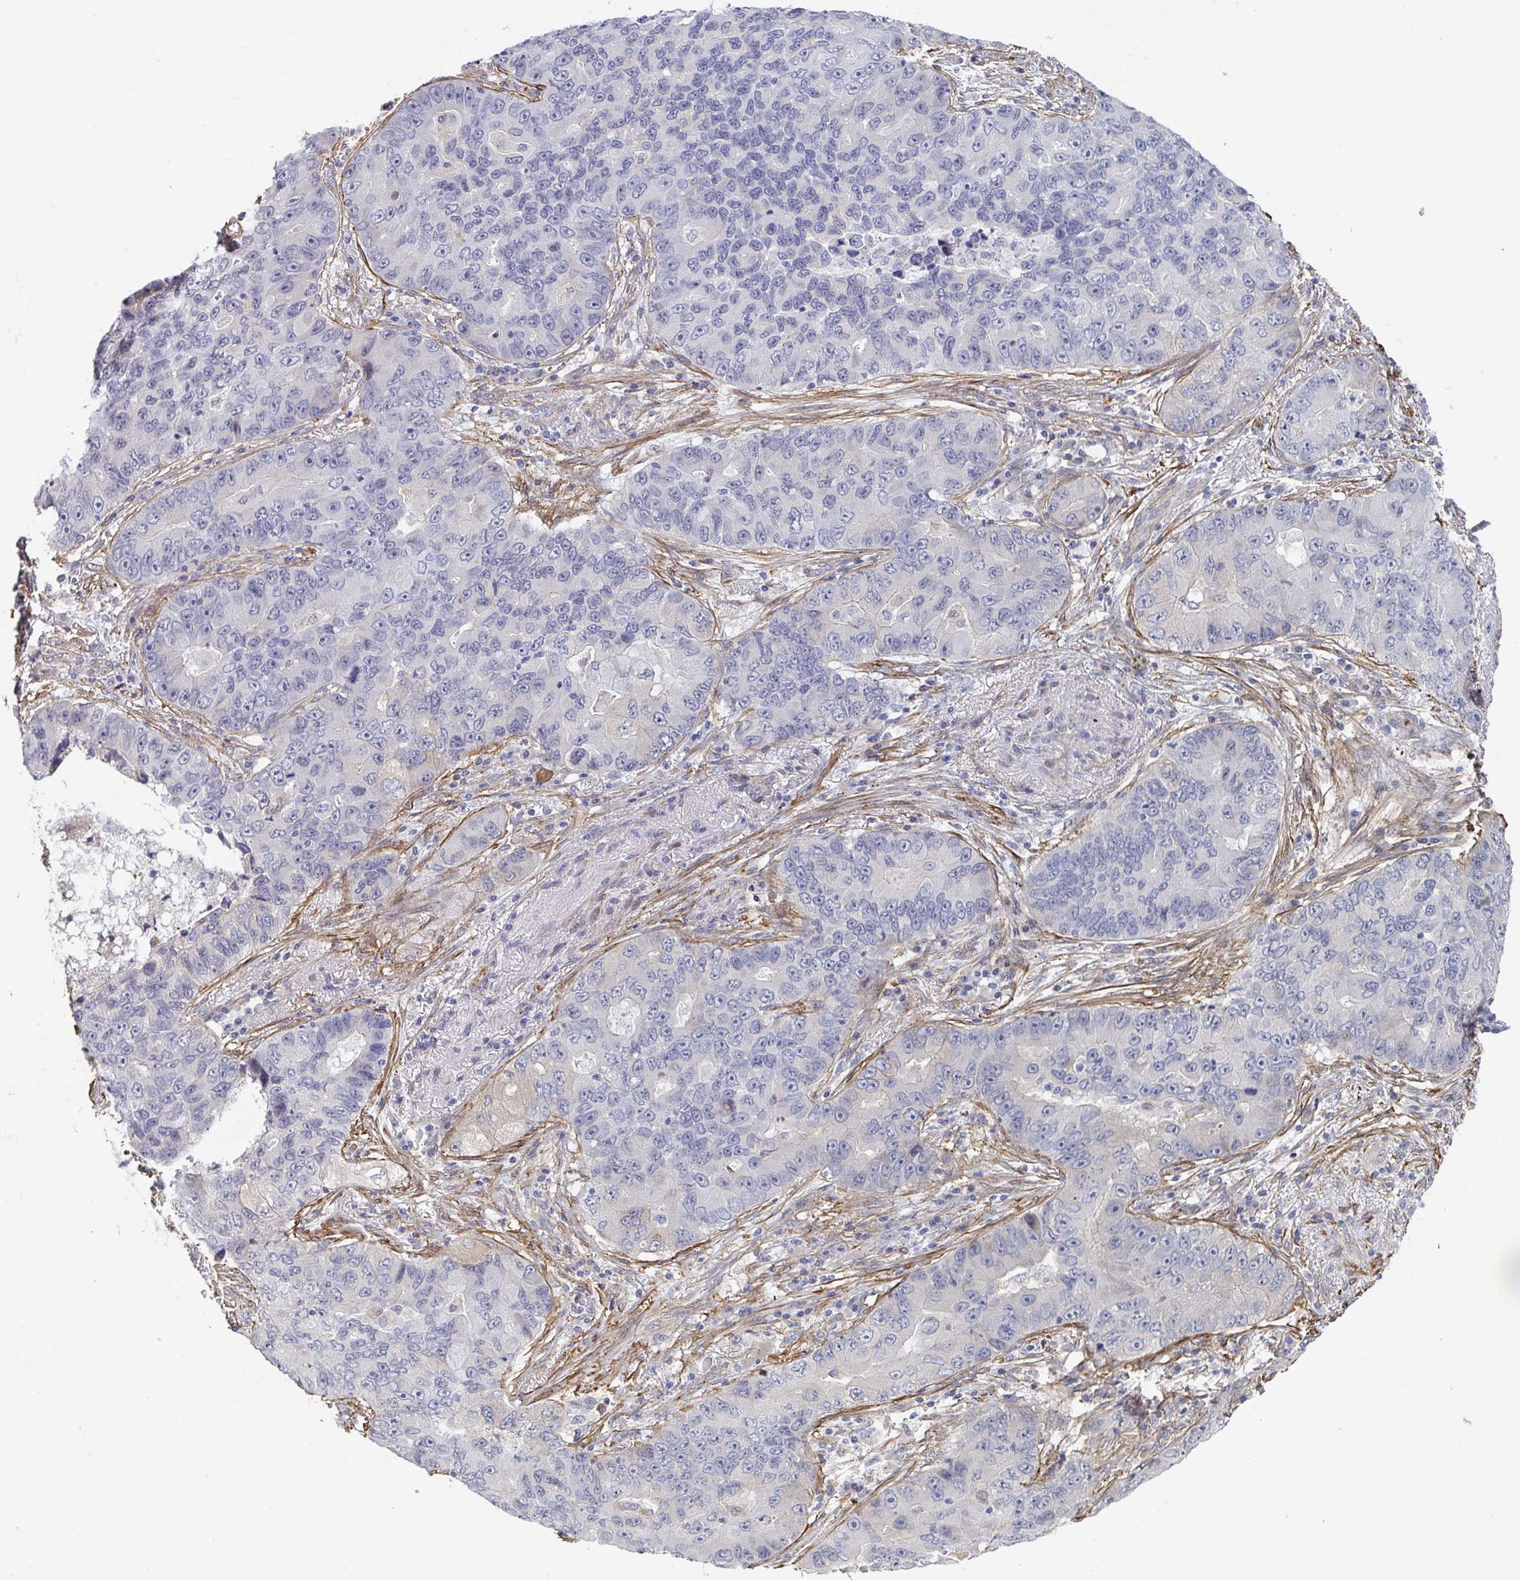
{"staining": {"intensity": "negative", "quantity": "none", "location": "none"}, "tissue": "lung cancer", "cell_type": "Tumor cells", "image_type": "cancer", "snomed": [{"axis": "morphology", "description": "Adenocarcinoma, NOS"}, {"axis": "morphology", "description": "Adenocarcinoma, metastatic, NOS"}, {"axis": "topography", "description": "Lymph node"}, {"axis": "topography", "description": "Lung"}], "caption": "Protein analysis of metastatic adenocarcinoma (lung) exhibits no significant staining in tumor cells.", "gene": "NEURL4", "patient": {"sex": "female", "age": 54}}